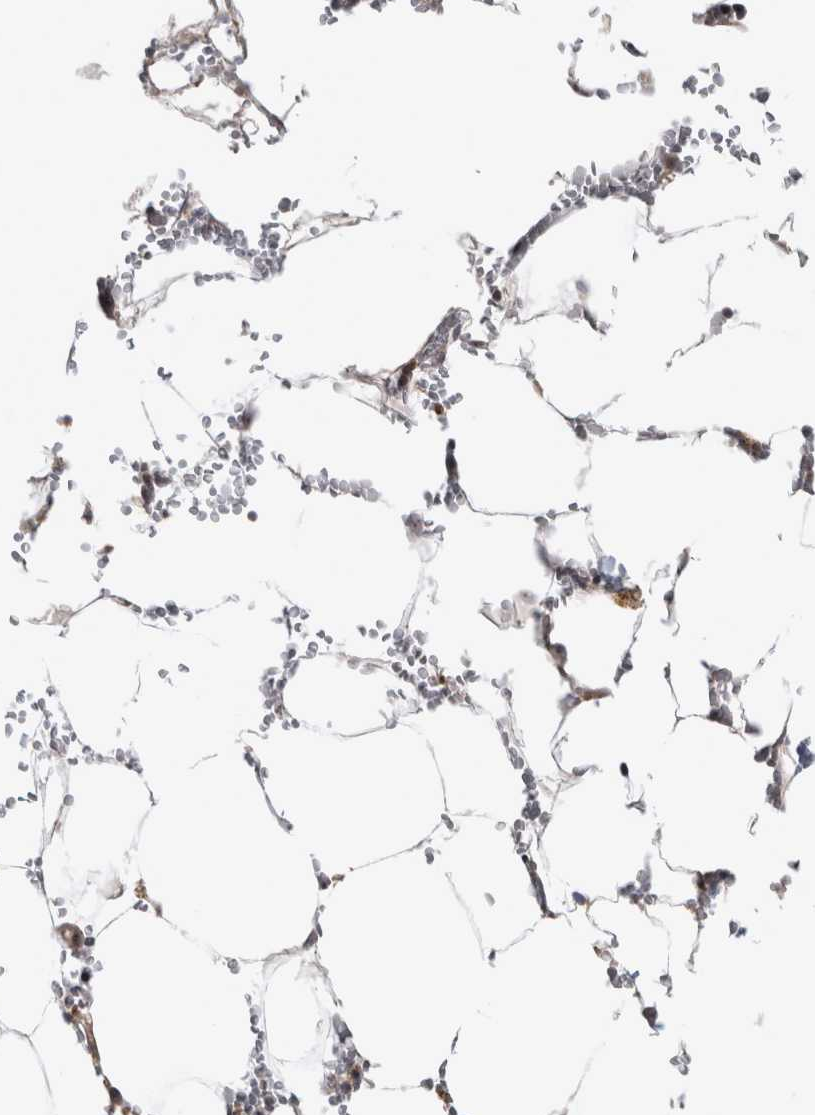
{"staining": {"intensity": "weak", "quantity": "<25%", "location": "cytoplasmic/membranous,nuclear"}, "tissue": "bone marrow", "cell_type": "Hematopoietic cells", "image_type": "normal", "snomed": [{"axis": "morphology", "description": "Normal tissue, NOS"}, {"axis": "topography", "description": "Bone marrow"}], "caption": "This is an immunohistochemistry (IHC) photomicrograph of unremarkable bone marrow. There is no positivity in hematopoietic cells.", "gene": "RBM28", "patient": {"sex": "male", "age": 70}}